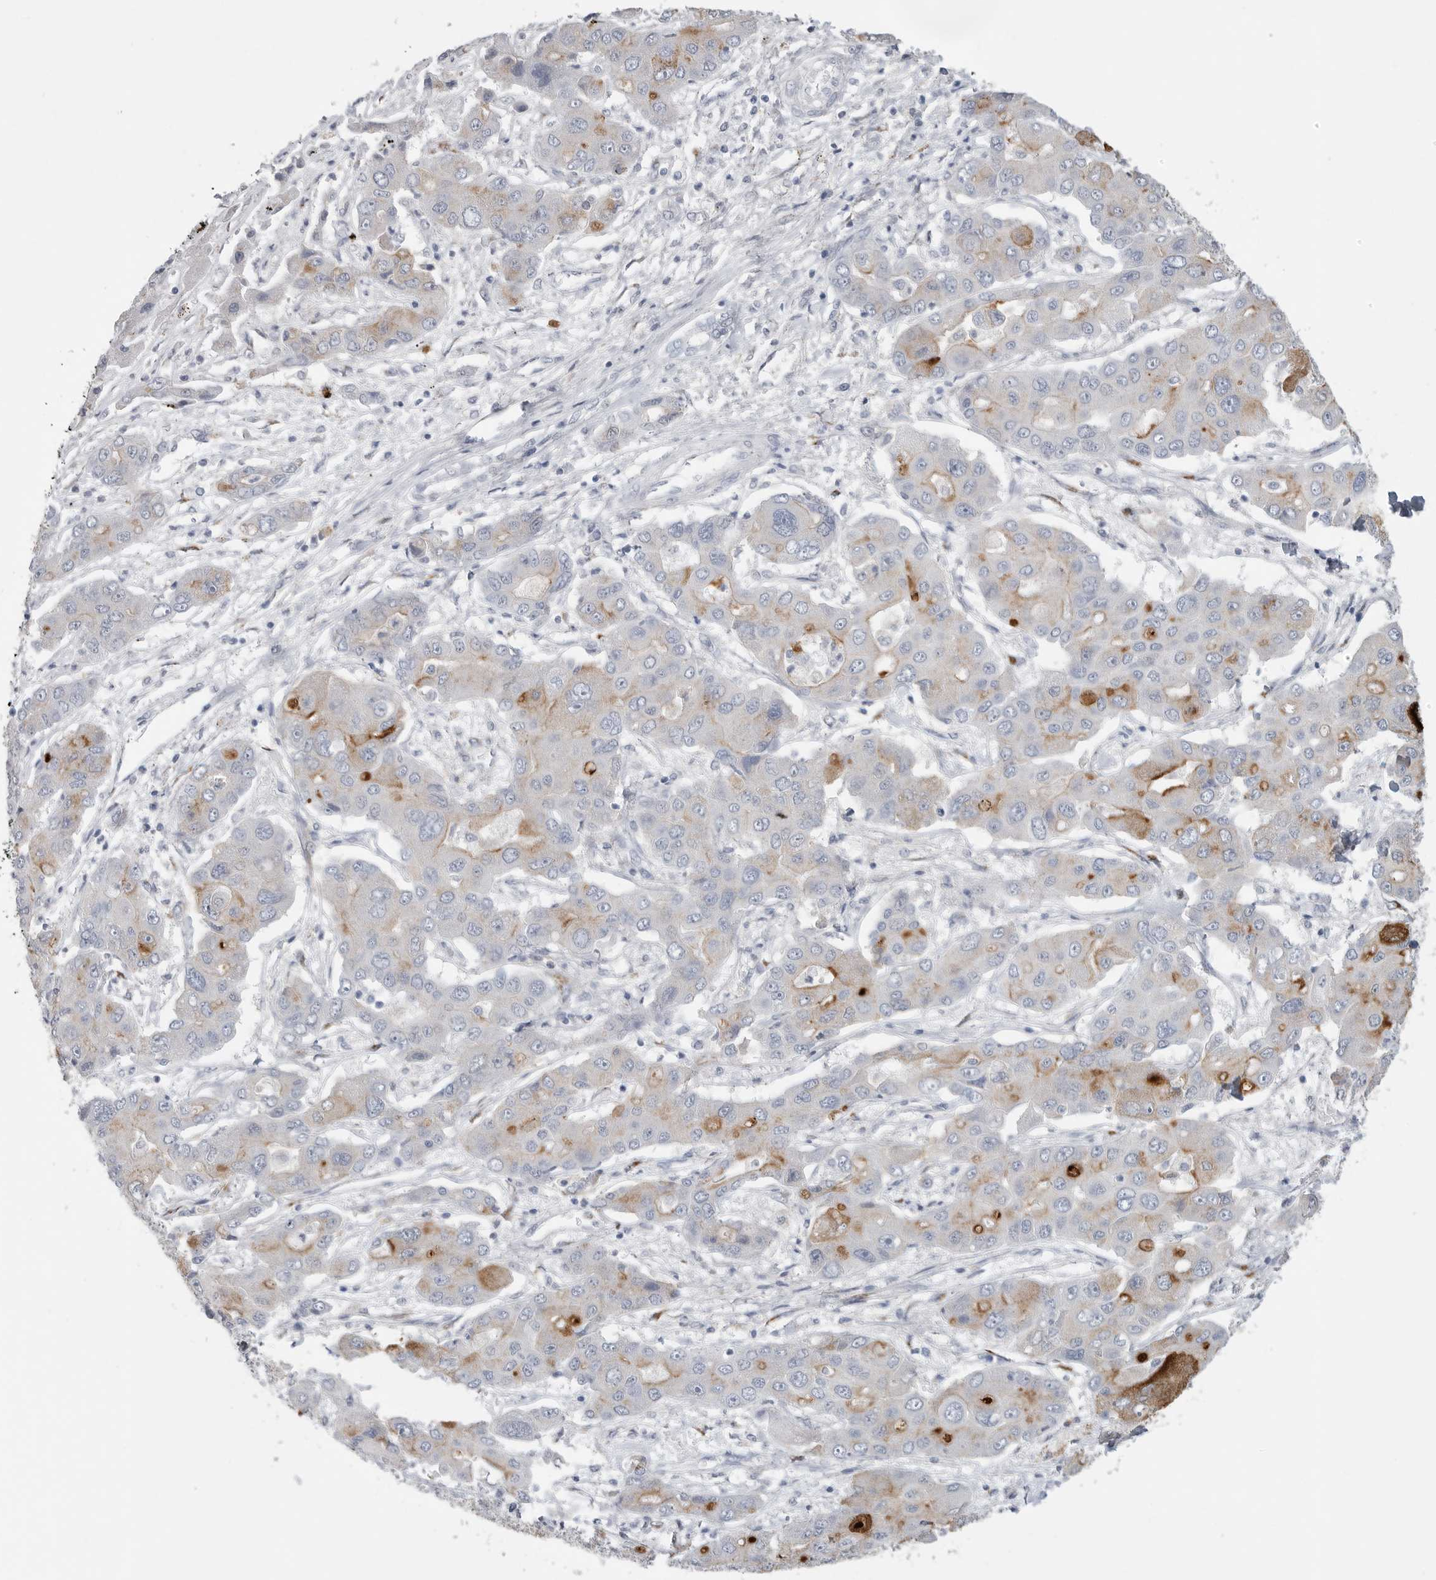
{"staining": {"intensity": "moderate", "quantity": "<25%", "location": "cytoplasmic/membranous"}, "tissue": "liver cancer", "cell_type": "Tumor cells", "image_type": "cancer", "snomed": [{"axis": "morphology", "description": "Cholangiocarcinoma"}, {"axis": "topography", "description": "Liver"}], "caption": "Immunohistochemical staining of liver cancer (cholangiocarcinoma) exhibits low levels of moderate cytoplasmic/membranous positivity in approximately <25% of tumor cells.", "gene": "TIMP1", "patient": {"sex": "male", "age": 67}}